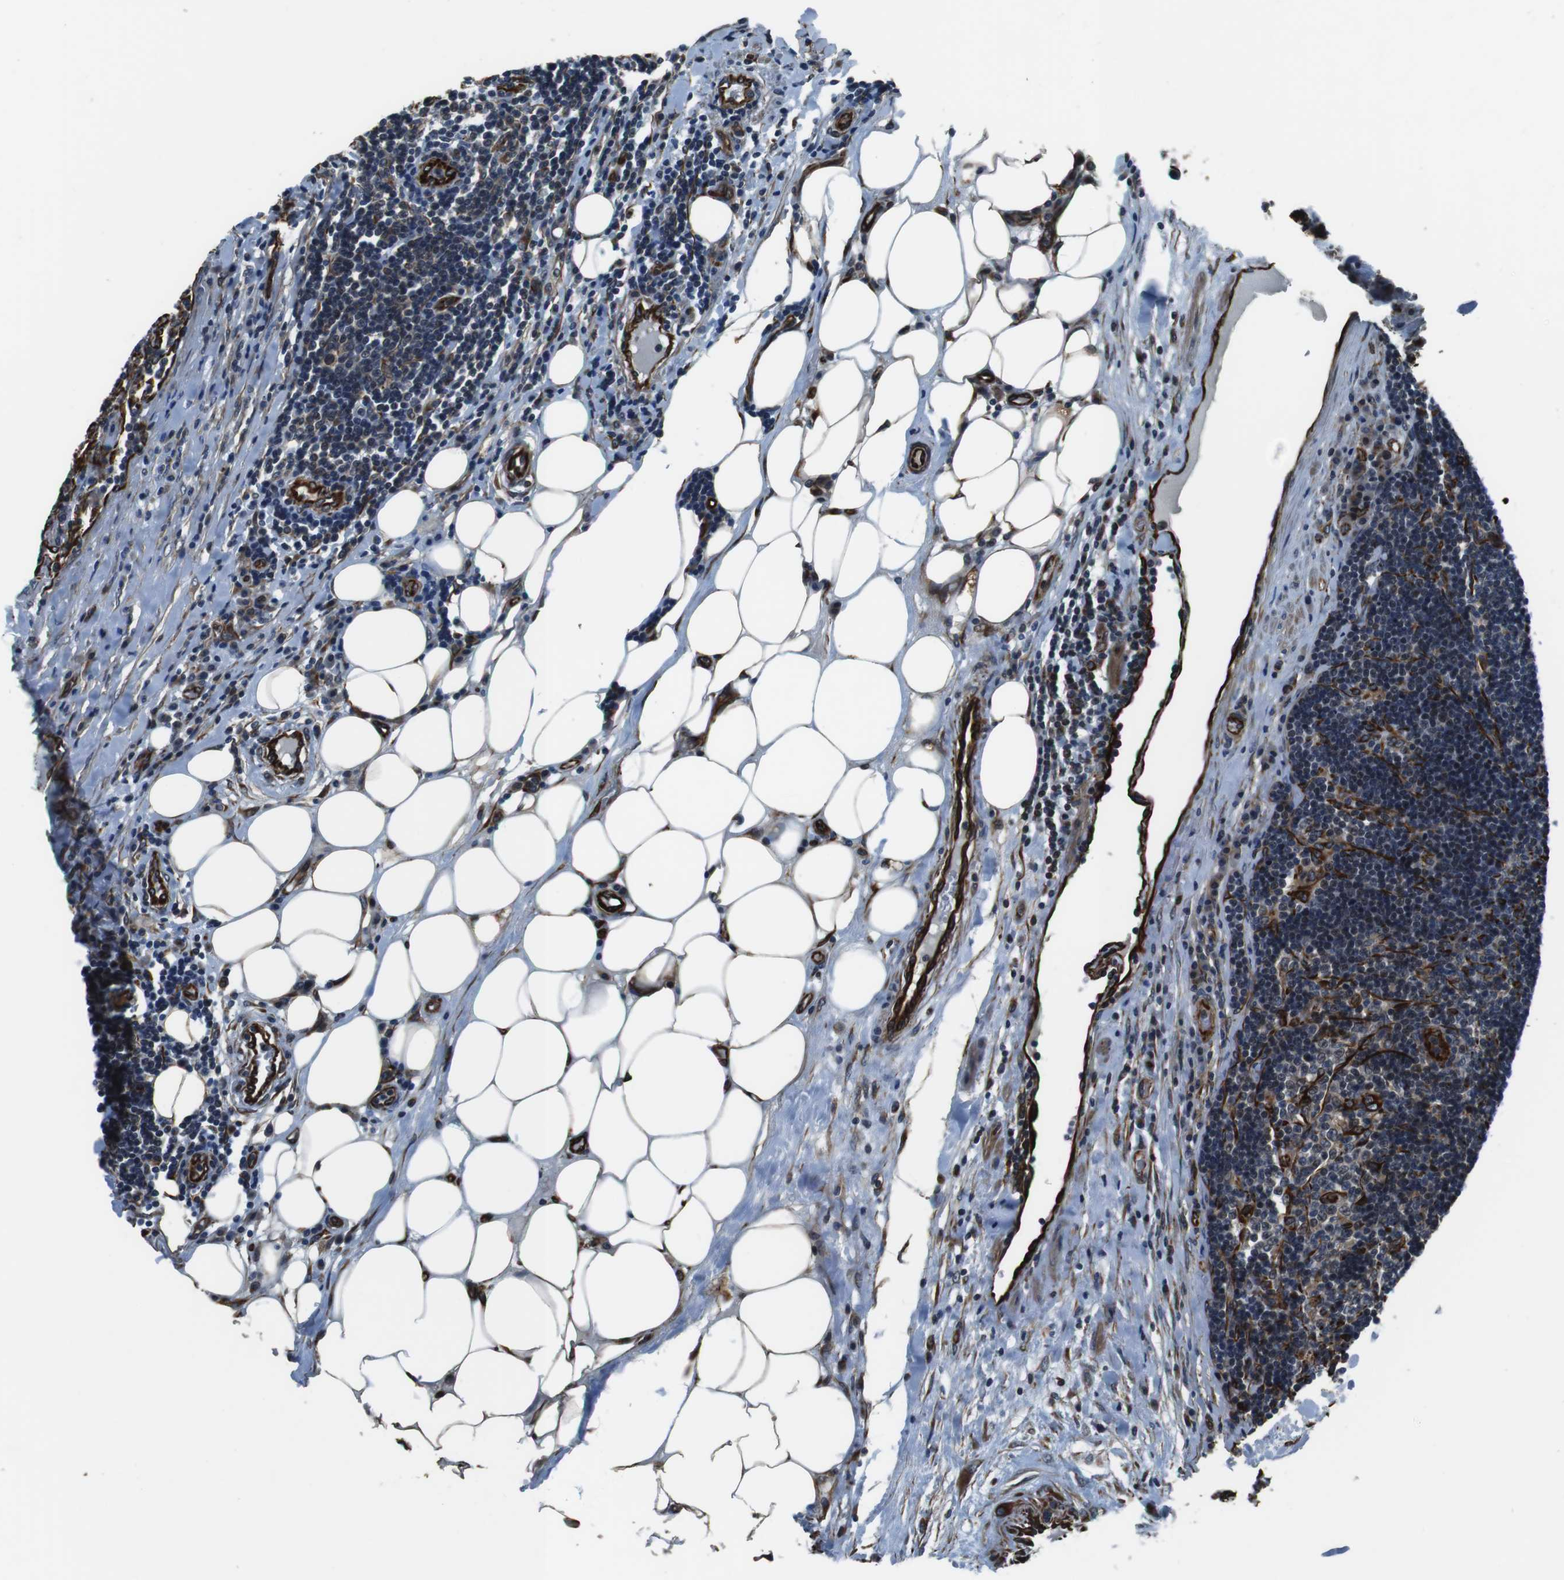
{"staining": {"intensity": "moderate", "quantity": "25%-75%", "location": "nuclear"}, "tissue": "lymph node", "cell_type": "Germinal center cells", "image_type": "normal", "snomed": [{"axis": "morphology", "description": "Normal tissue, NOS"}, {"axis": "morphology", "description": "Squamous cell carcinoma, metastatic, NOS"}, {"axis": "topography", "description": "Lymph node"}], "caption": "An image of human lymph node stained for a protein exhibits moderate nuclear brown staining in germinal center cells. Nuclei are stained in blue.", "gene": "LRRC49", "patient": {"sex": "female", "age": 53}}